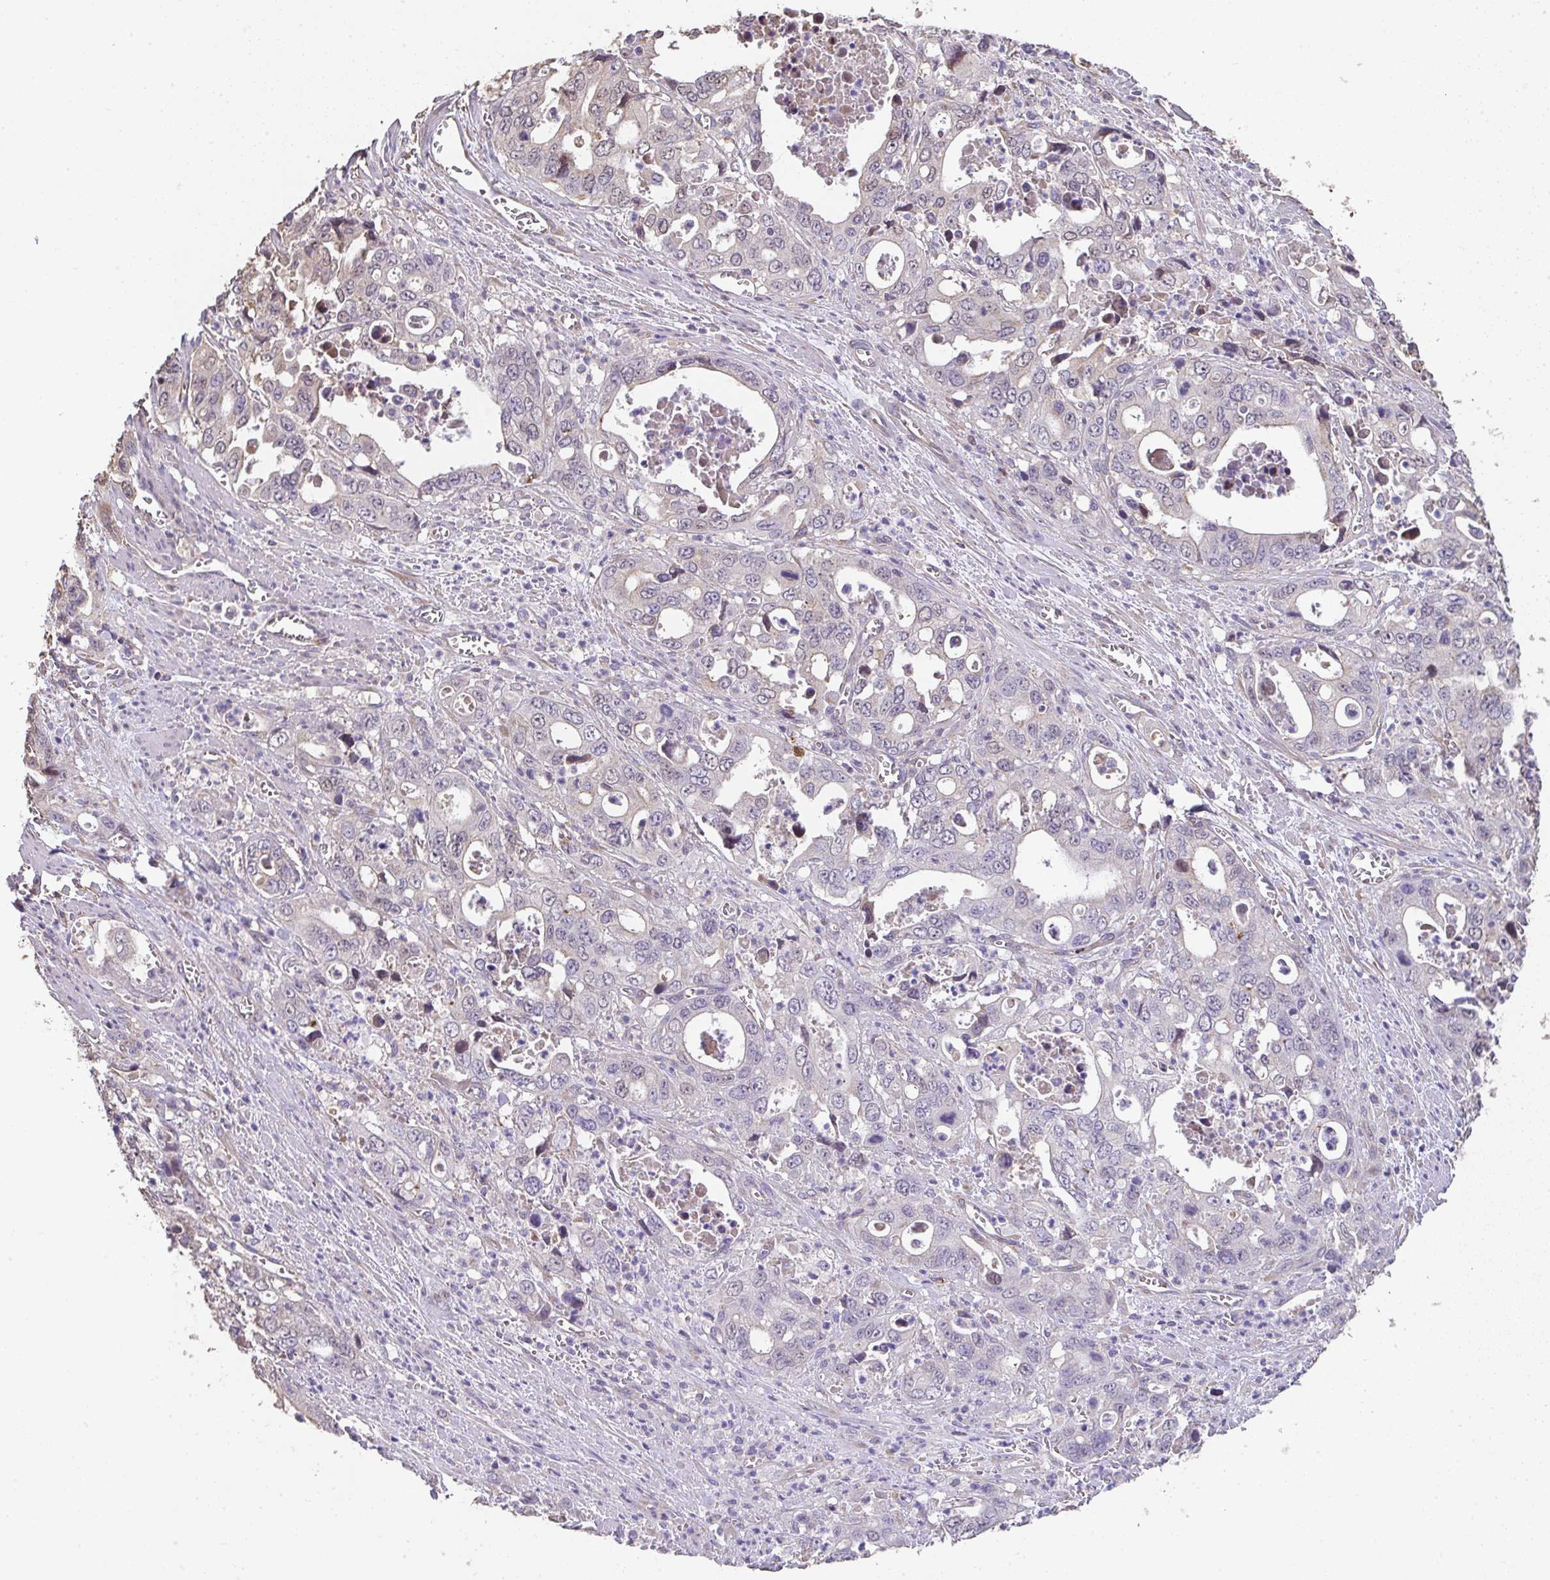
{"staining": {"intensity": "negative", "quantity": "none", "location": "none"}, "tissue": "stomach cancer", "cell_type": "Tumor cells", "image_type": "cancer", "snomed": [{"axis": "morphology", "description": "Adenocarcinoma, NOS"}, {"axis": "topography", "description": "Stomach, upper"}], "caption": "Immunohistochemistry (IHC) of stomach cancer exhibits no staining in tumor cells. (Immunohistochemistry (IHC), brightfield microscopy, high magnification).", "gene": "RUNDC3B", "patient": {"sex": "male", "age": 74}}